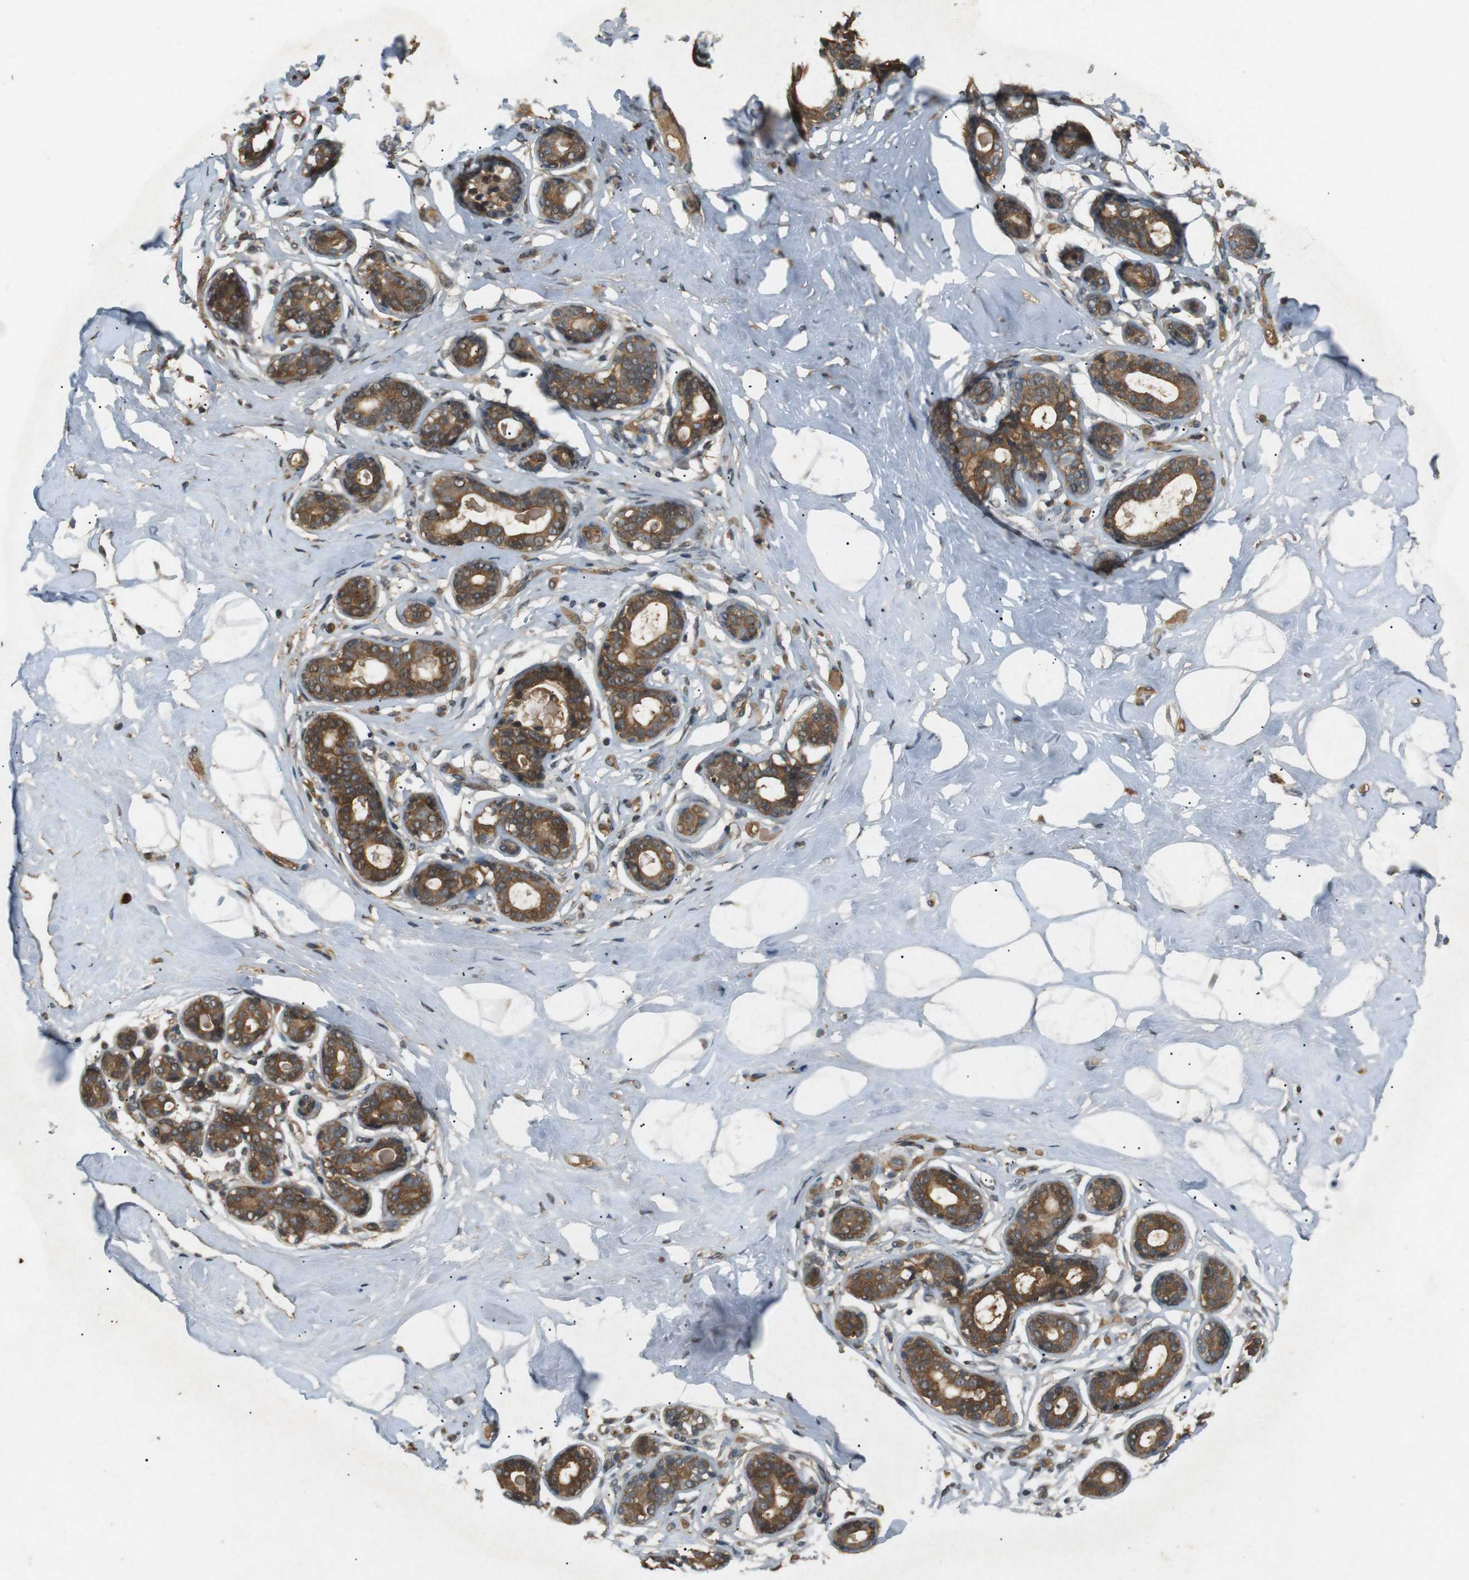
{"staining": {"intensity": "negative", "quantity": "none", "location": "none"}, "tissue": "breast", "cell_type": "Adipocytes", "image_type": "normal", "snomed": [{"axis": "morphology", "description": "Normal tissue, NOS"}, {"axis": "topography", "description": "Breast"}], "caption": "Human breast stained for a protein using immunohistochemistry shows no expression in adipocytes.", "gene": "TAP1", "patient": {"sex": "female", "age": 23}}